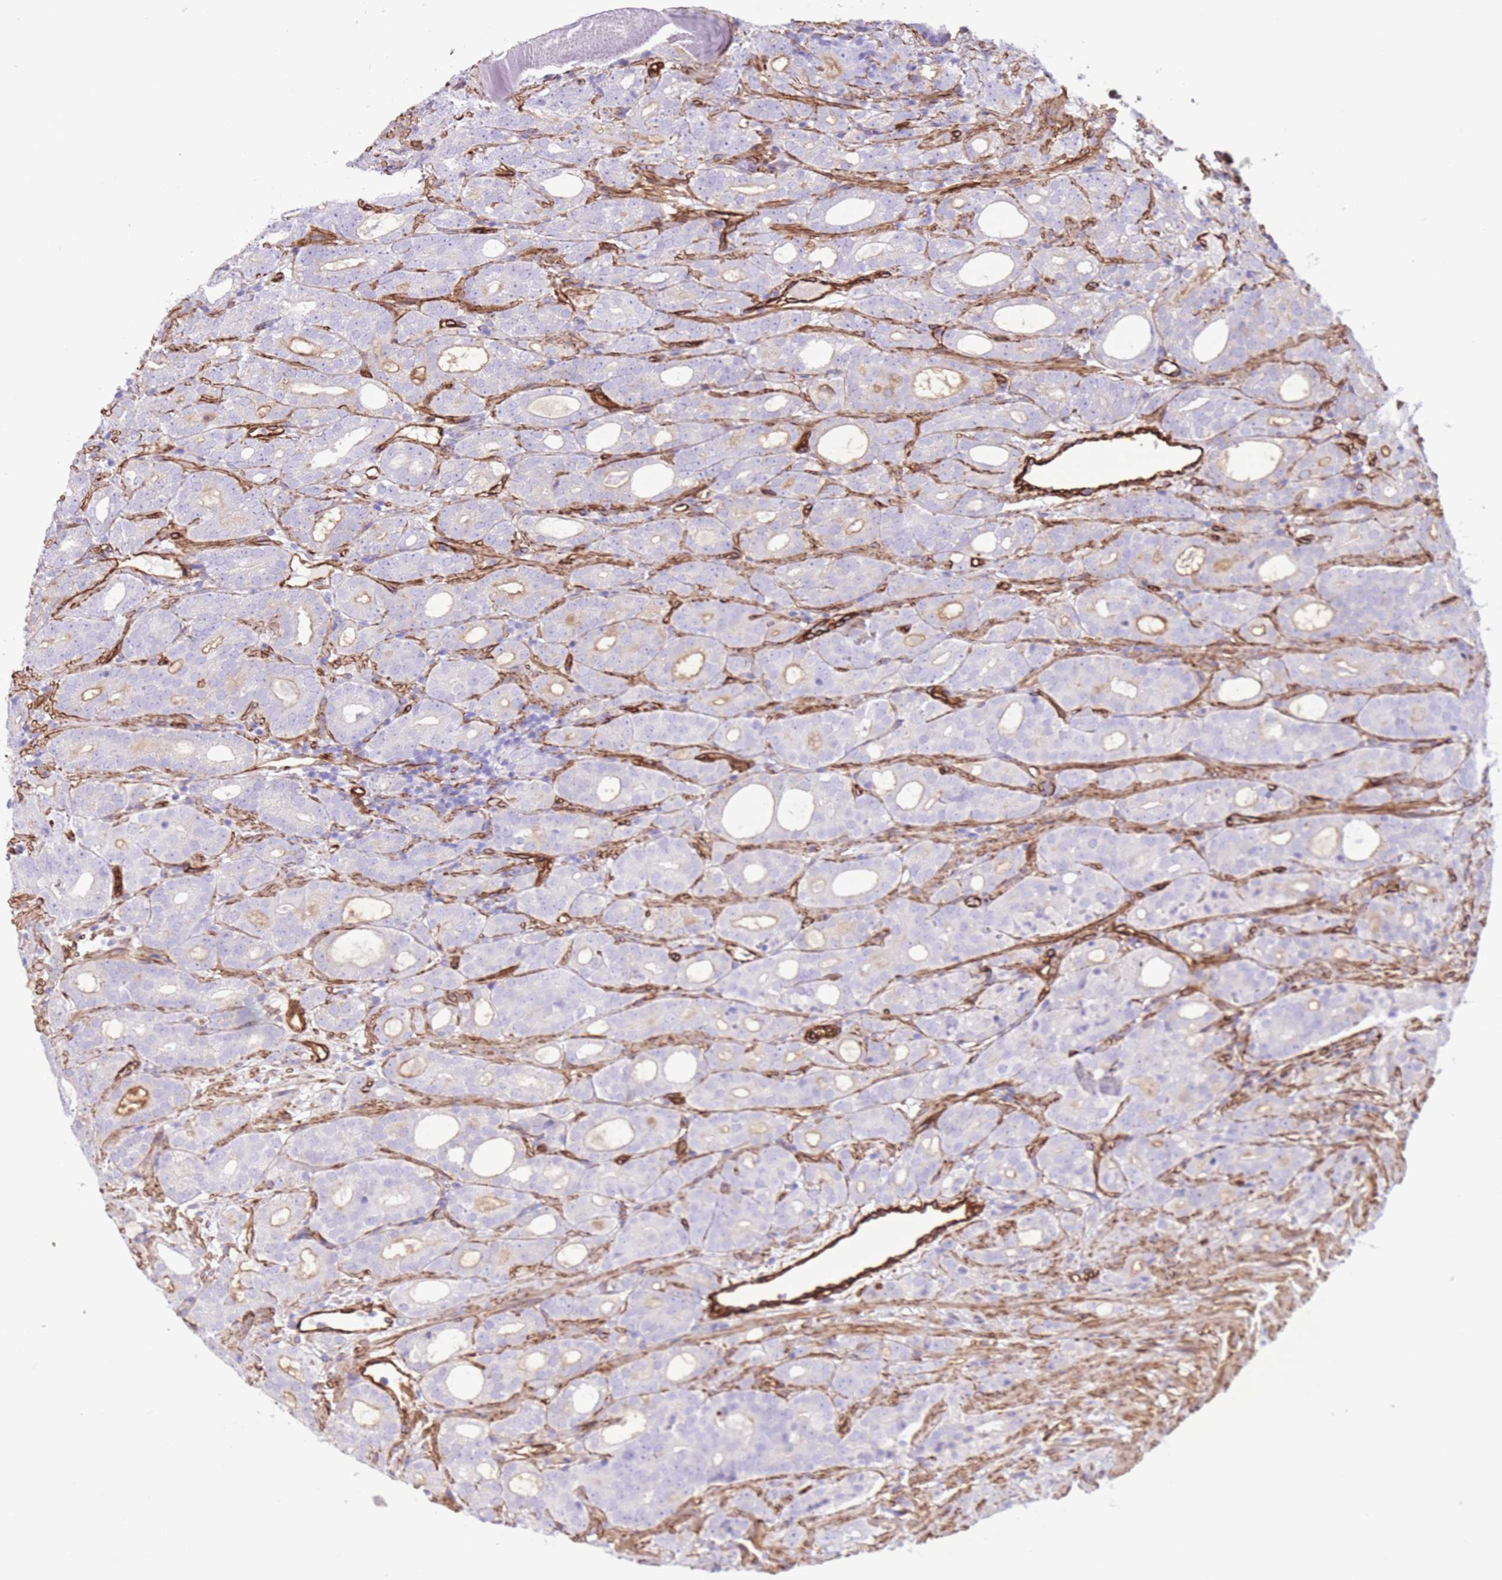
{"staining": {"intensity": "negative", "quantity": "none", "location": "none"}, "tissue": "prostate cancer", "cell_type": "Tumor cells", "image_type": "cancer", "snomed": [{"axis": "morphology", "description": "Adenocarcinoma, High grade"}, {"axis": "topography", "description": "Prostate"}], "caption": "IHC micrograph of neoplastic tissue: human prostate cancer stained with DAB (3,3'-diaminobenzidine) displays no significant protein staining in tumor cells.", "gene": "CAVIN1", "patient": {"sex": "male", "age": 64}}